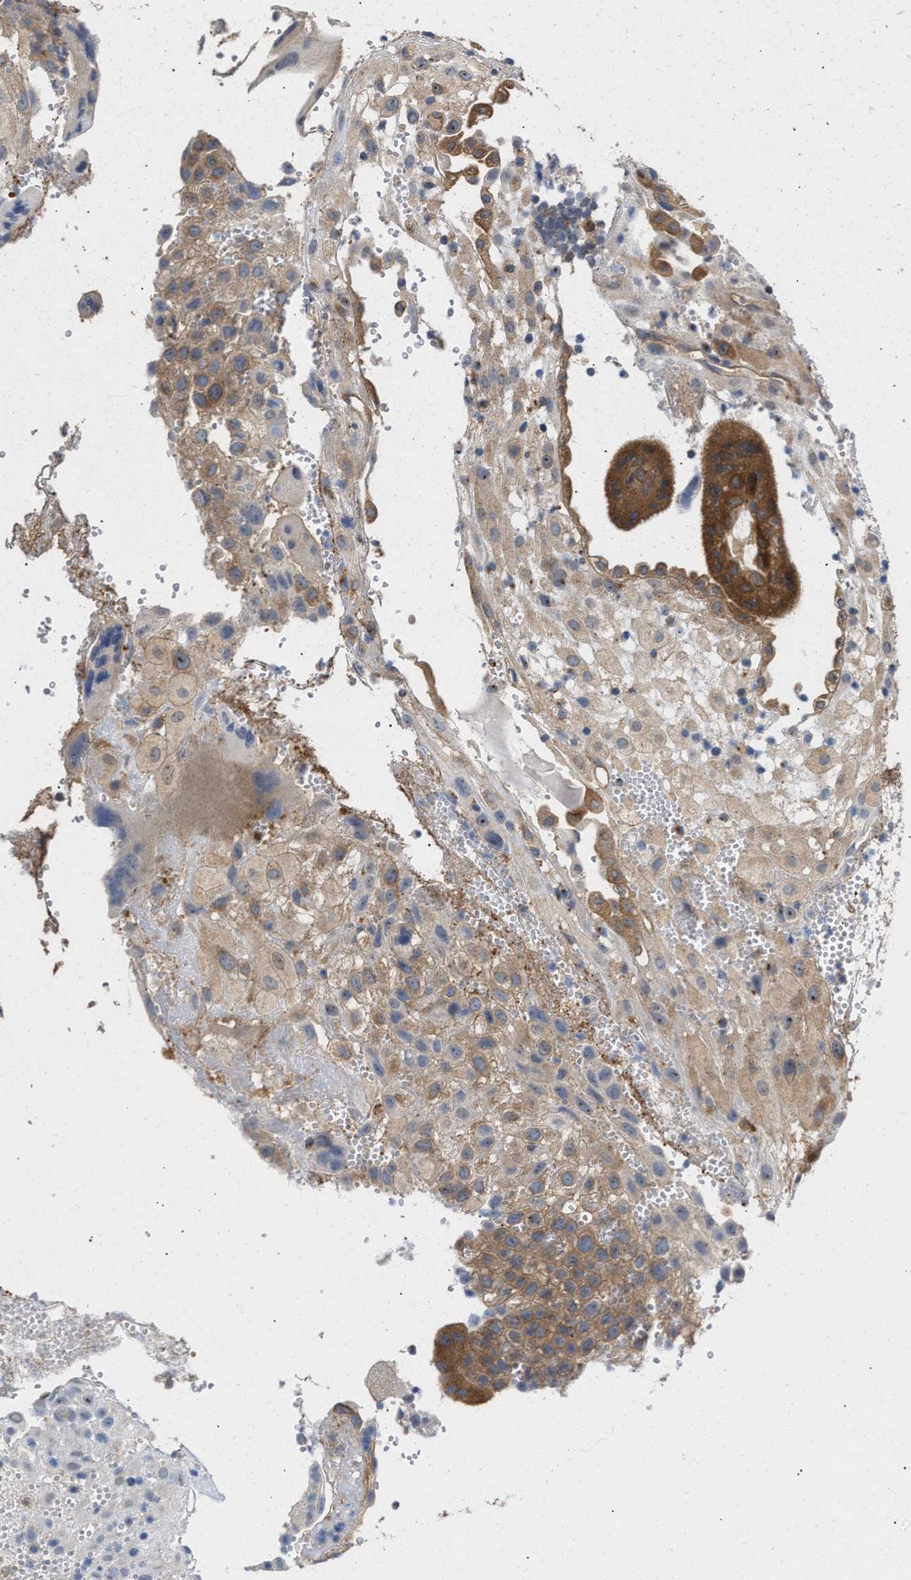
{"staining": {"intensity": "moderate", "quantity": "<25%", "location": "cytoplasmic/membranous"}, "tissue": "placenta", "cell_type": "Decidual cells", "image_type": "normal", "snomed": [{"axis": "morphology", "description": "Normal tissue, NOS"}, {"axis": "topography", "description": "Placenta"}], "caption": "IHC staining of normal placenta, which exhibits low levels of moderate cytoplasmic/membranous staining in approximately <25% of decidual cells indicating moderate cytoplasmic/membranous protein expression. The staining was performed using DAB (3,3'-diaminobenzidine) (brown) for protein detection and nuclei were counterstained in hematoxylin (blue).", "gene": "BBLN", "patient": {"sex": "female", "age": 18}}